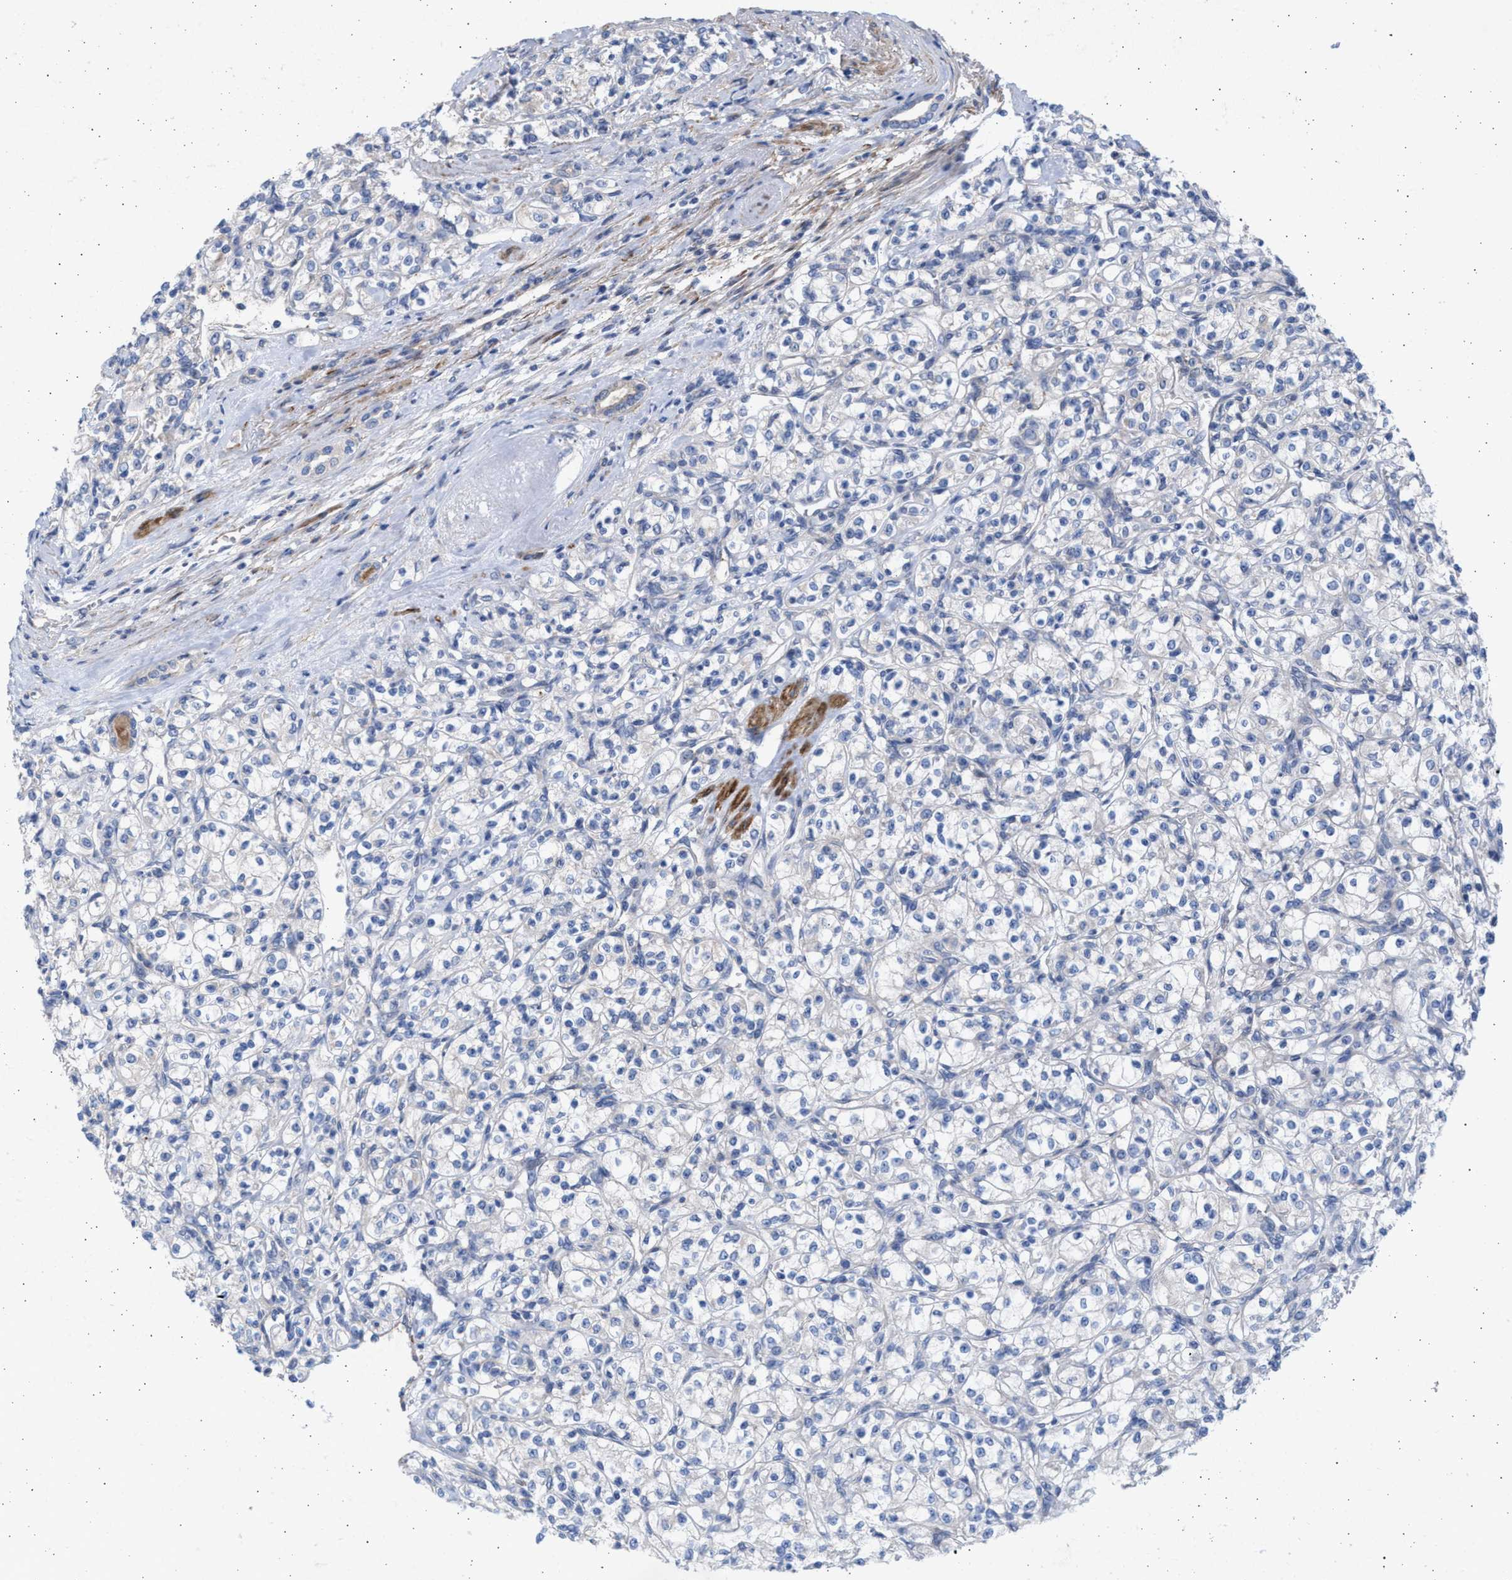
{"staining": {"intensity": "negative", "quantity": "none", "location": "none"}, "tissue": "renal cancer", "cell_type": "Tumor cells", "image_type": "cancer", "snomed": [{"axis": "morphology", "description": "Adenocarcinoma, NOS"}, {"axis": "topography", "description": "Kidney"}], "caption": "Immunohistochemistry (IHC) of human renal cancer (adenocarcinoma) demonstrates no positivity in tumor cells.", "gene": "NBR1", "patient": {"sex": "male", "age": 77}}